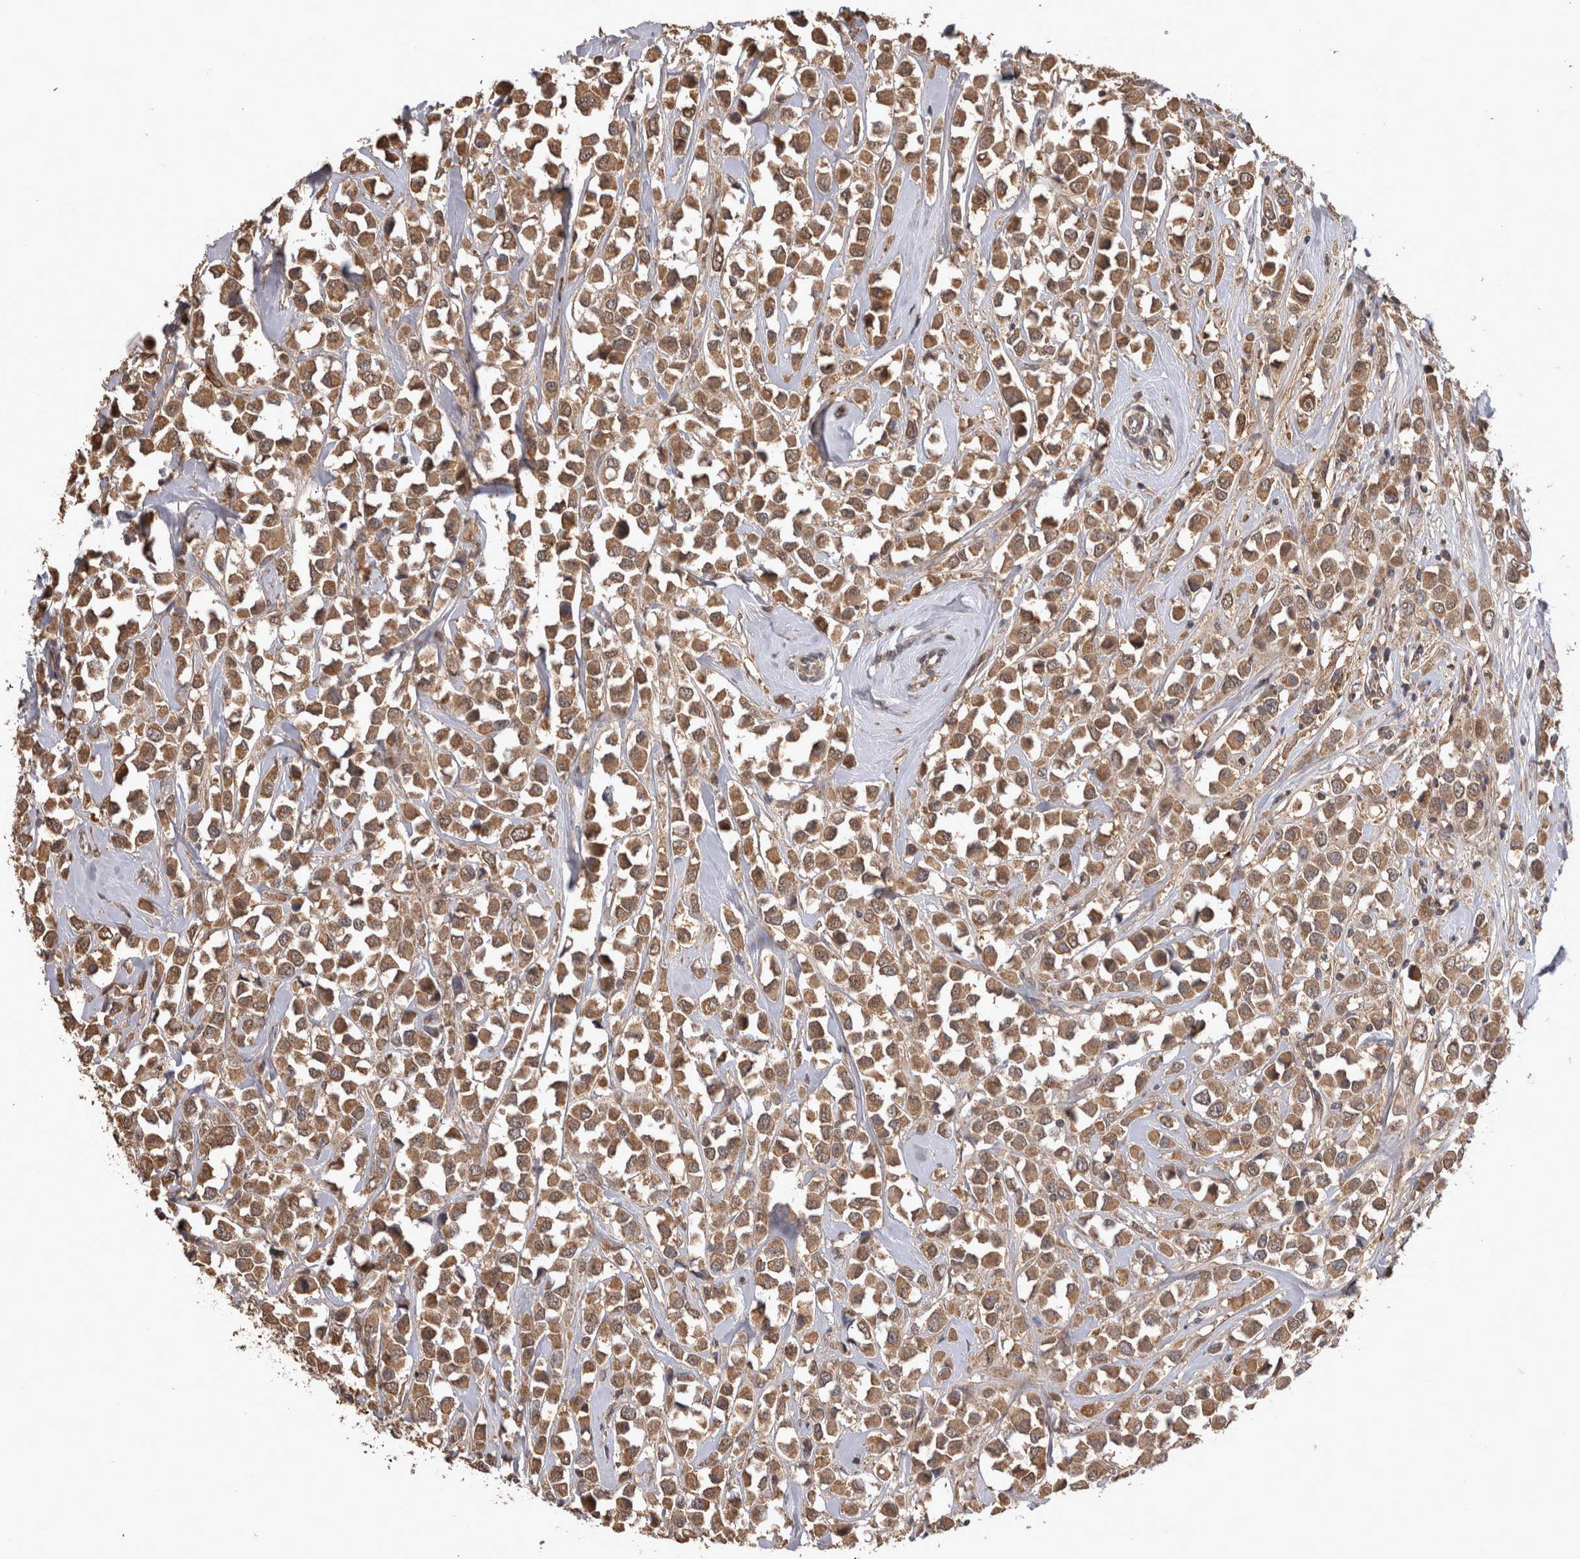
{"staining": {"intensity": "moderate", "quantity": ">75%", "location": "cytoplasmic/membranous"}, "tissue": "breast cancer", "cell_type": "Tumor cells", "image_type": "cancer", "snomed": [{"axis": "morphology", "description": "Duct carcinoma"}, {"axis": "topography", "description": "Breast"}], "caption": "Immunohistochemistry (IHC) of human breast cancer reveals medium levels of moderate cytoplasmic/membranous expression in about >75% of tumor cells.", "gene": "PREP", "patient": {"sex": "female", "age": 61}}